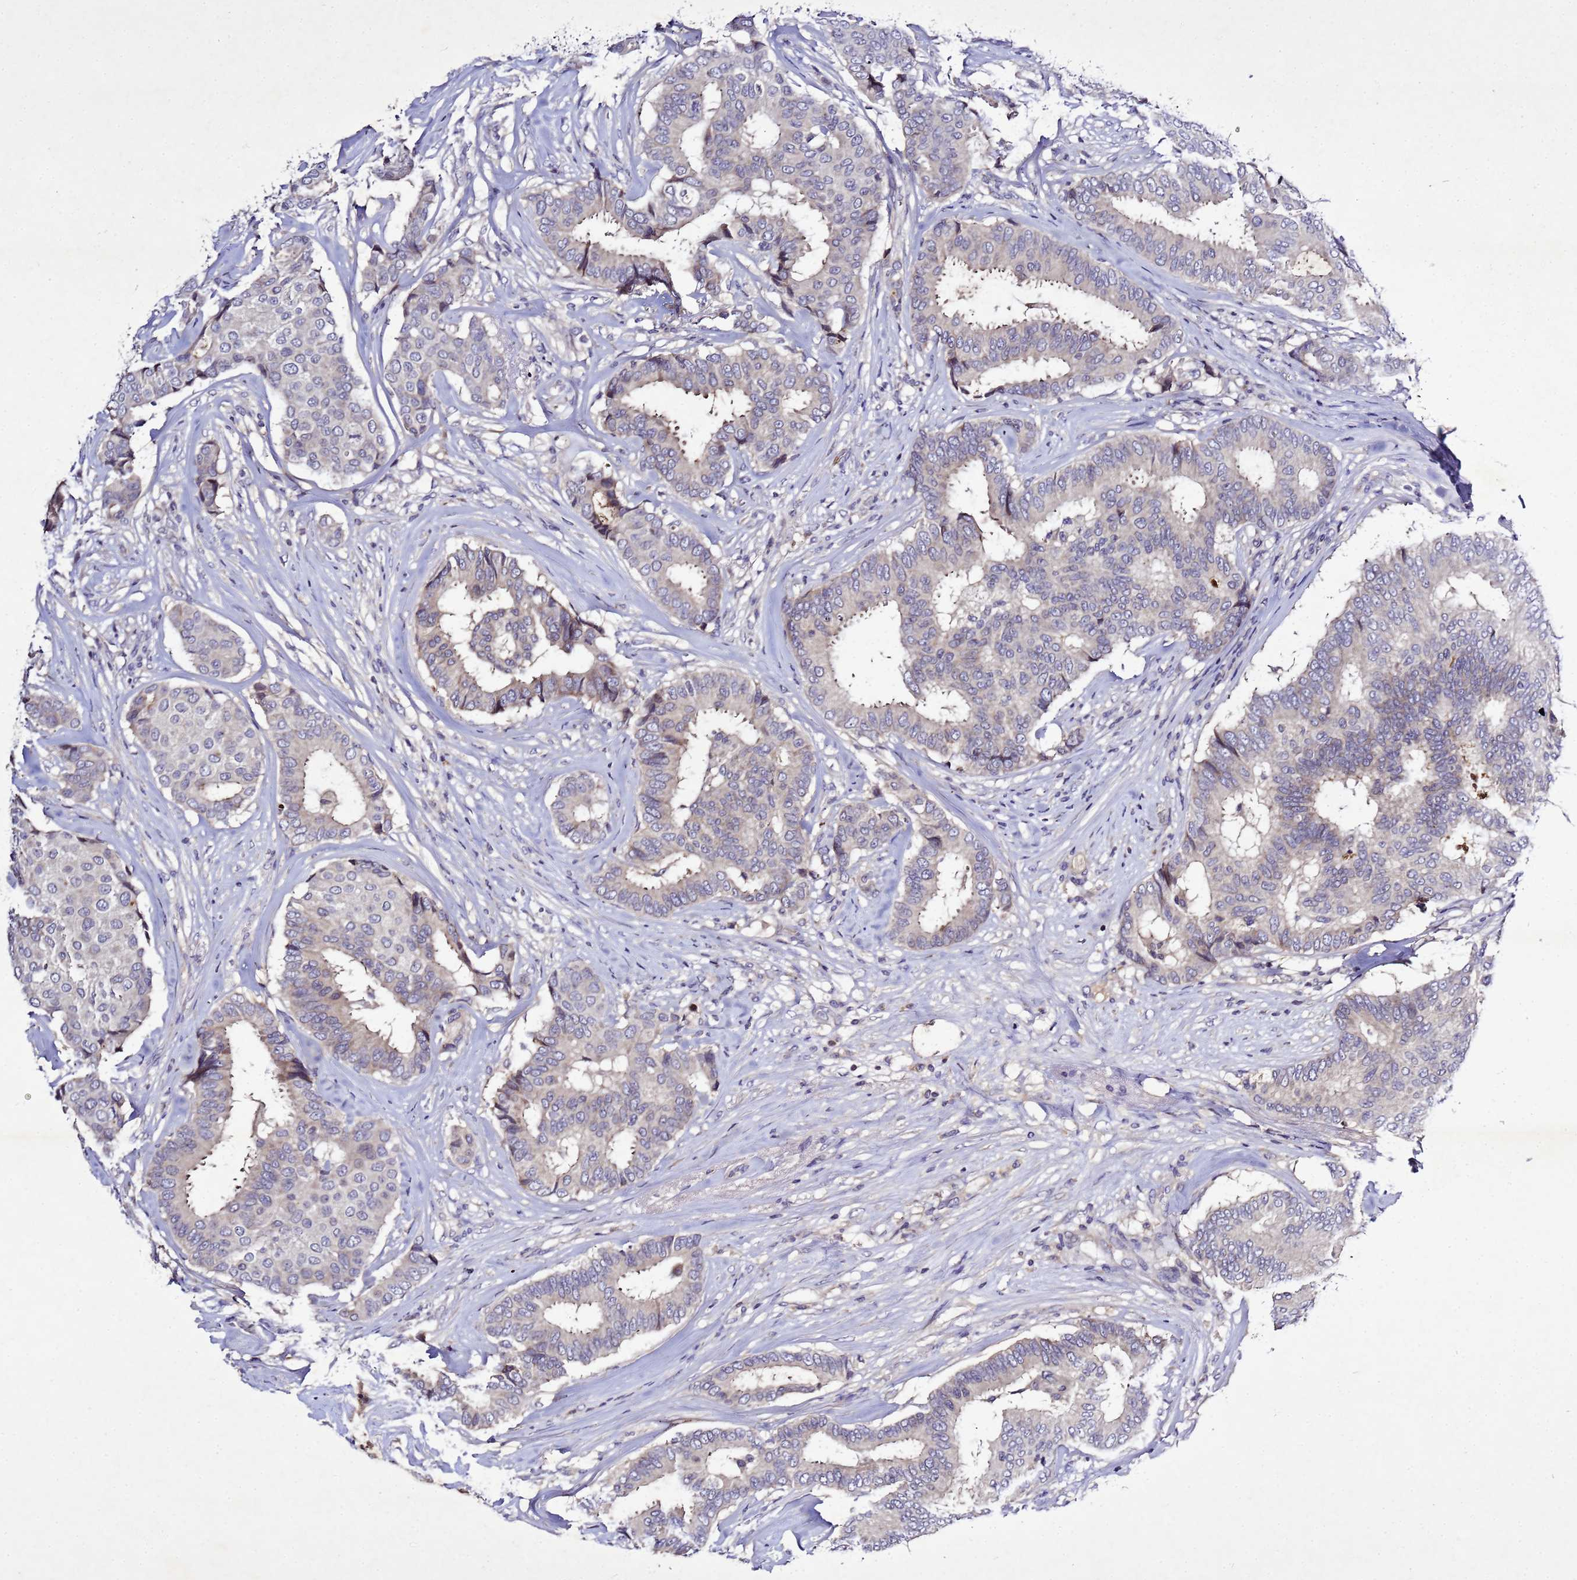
{"staining": {"intensity": "negative", "quantity": "none", "location": "none"}, "tissue": "breast cancer", "cell_type": "Tumor cells", "image_type": "cancer", "snomed": [{"axis": "morphology", "description": "Duct carcinoma"}, {"axis": "topography", "description": "Breast"}], "caption": "Photomicrograph shows no protein positivity in tumor cells of breast cancer tissue.", "gene": "SV2B", "patient": {"sex": "female", "age": 75}}